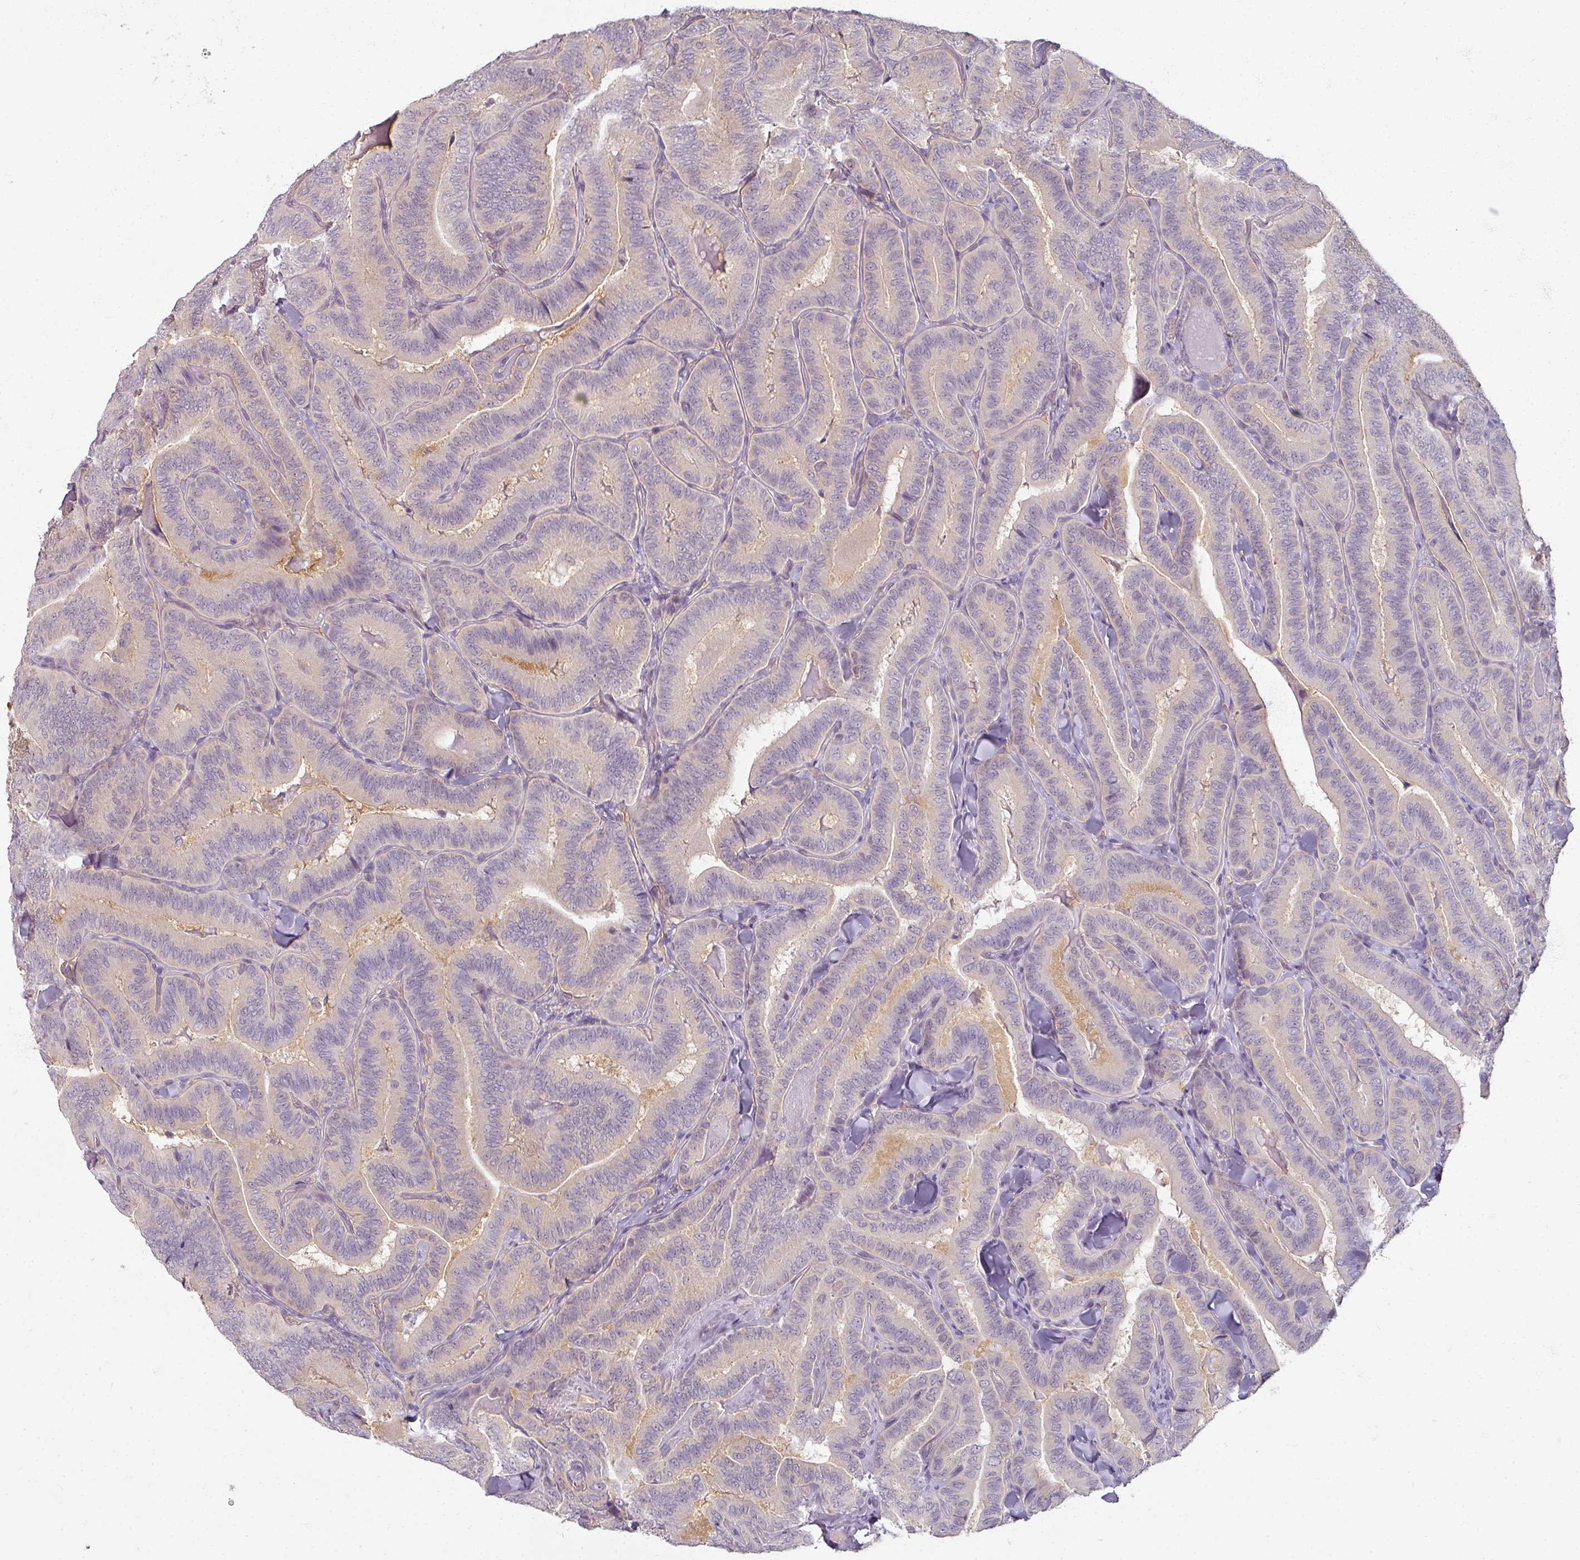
{"staining": {"intensity": "negative", "quantity": "none", "location": "none"}, "tissue": "thyroid cancer", "cell_type": "Tumor cells", "image_type": "cancer", "snomed": [{"axis": "morphology", "description": "Papillary adenocarcinoma, NOS"}, {"axis": "topography", "description": "Thyroid gland"}], "caption": "DAB immunohistochemical staining of human thyroid papillary adenocarcinoma reveals no significant staining in tumor cells.", "gene": "AGPAT4", "patient": {"sex": "male", "age": 61}}